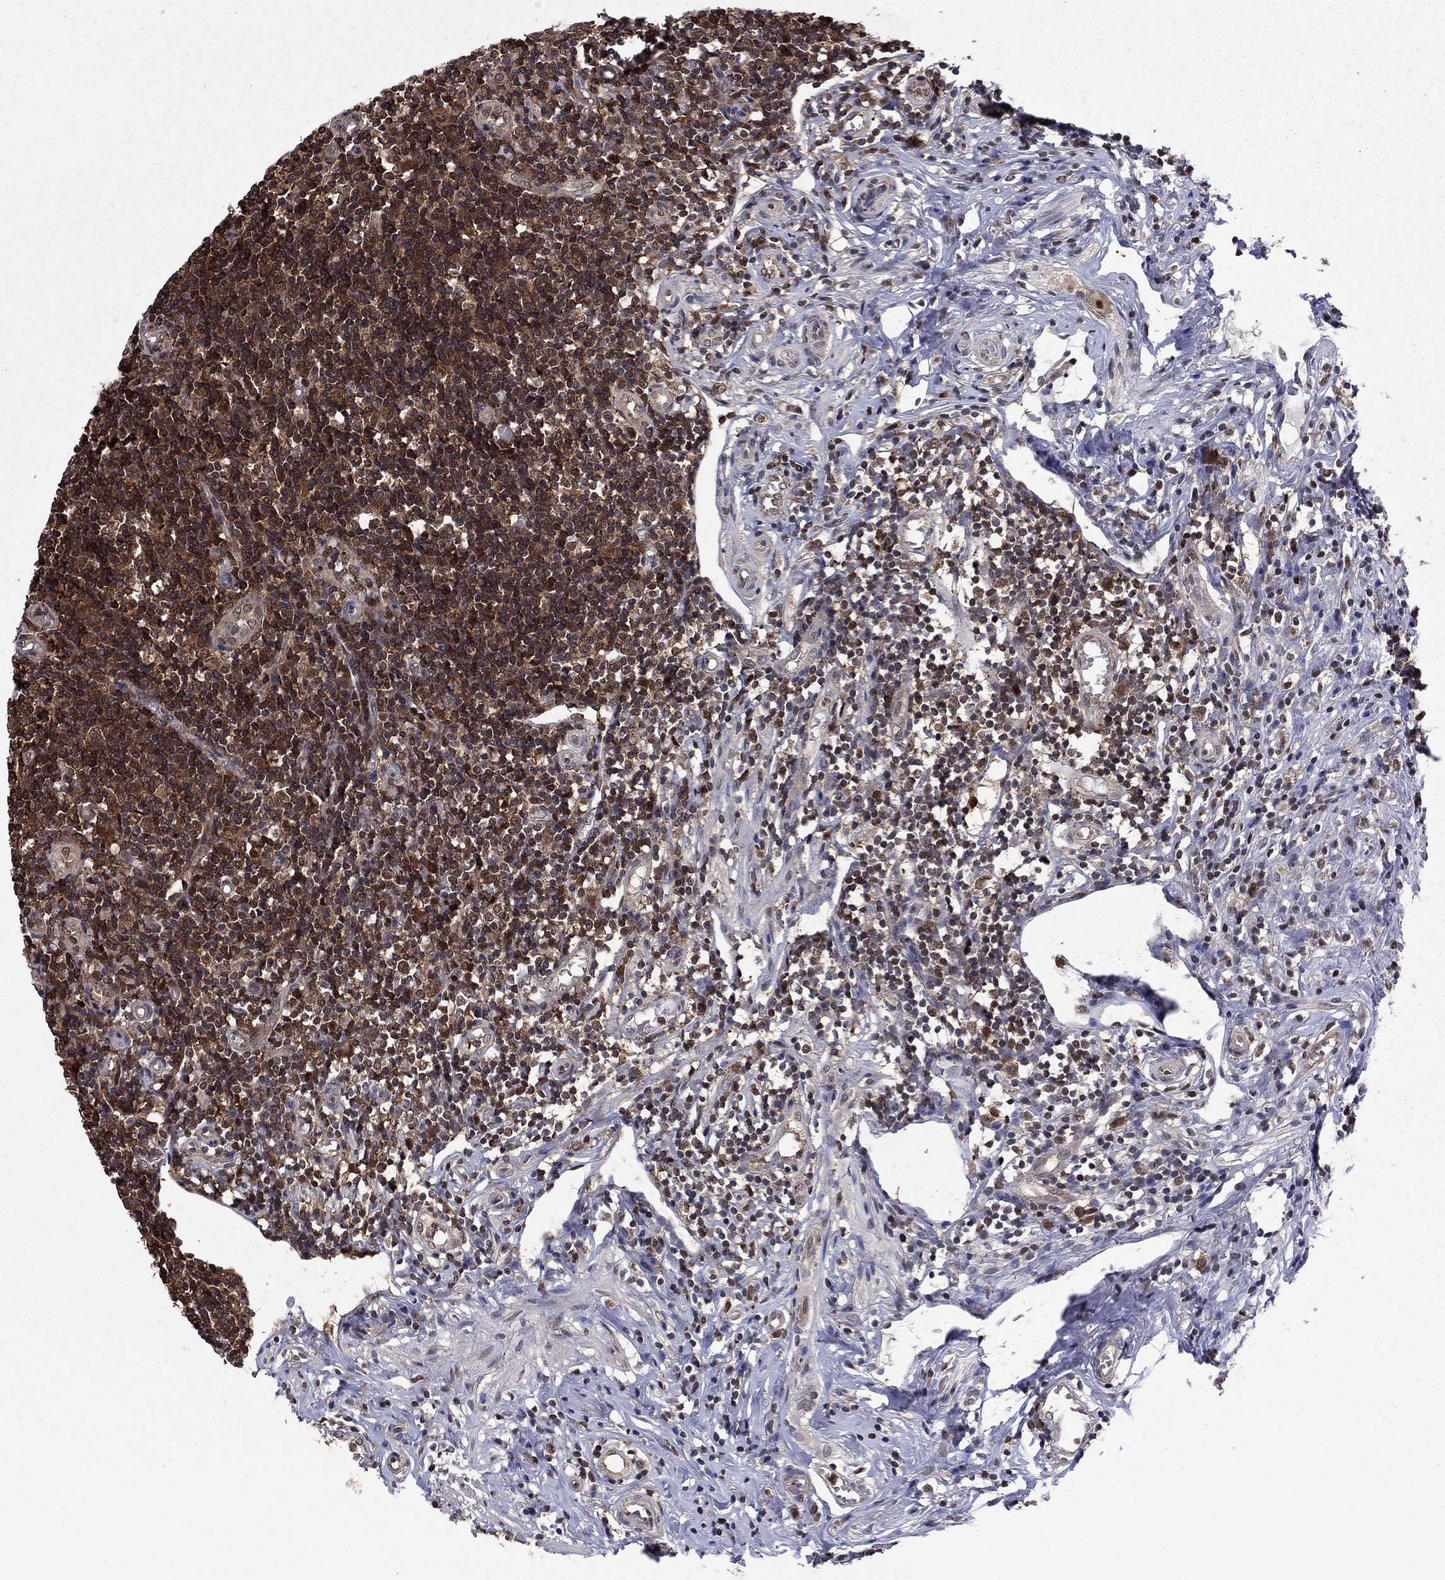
{"staining": {"intensity": "moderate", "quantity": "25%-75%", "location": "nuclear"}, "tissue": "appendix", "cell_type": "Glandular cells", "image_type": "normal", "snomed": [{"axis": "morphology", "description": "Normal tissue, NOS"}, {"axis": "topography", "description": "Appendix"}], "caption": "This photomicrograph shows immunohistochemistry (IHC) staining of benign human appendix, with medium moderate nuclear positivity in approximately 25%-75% of glandular cells.", "gene": "PSMD2", "patient": {"sex": "female", "age": 23}}